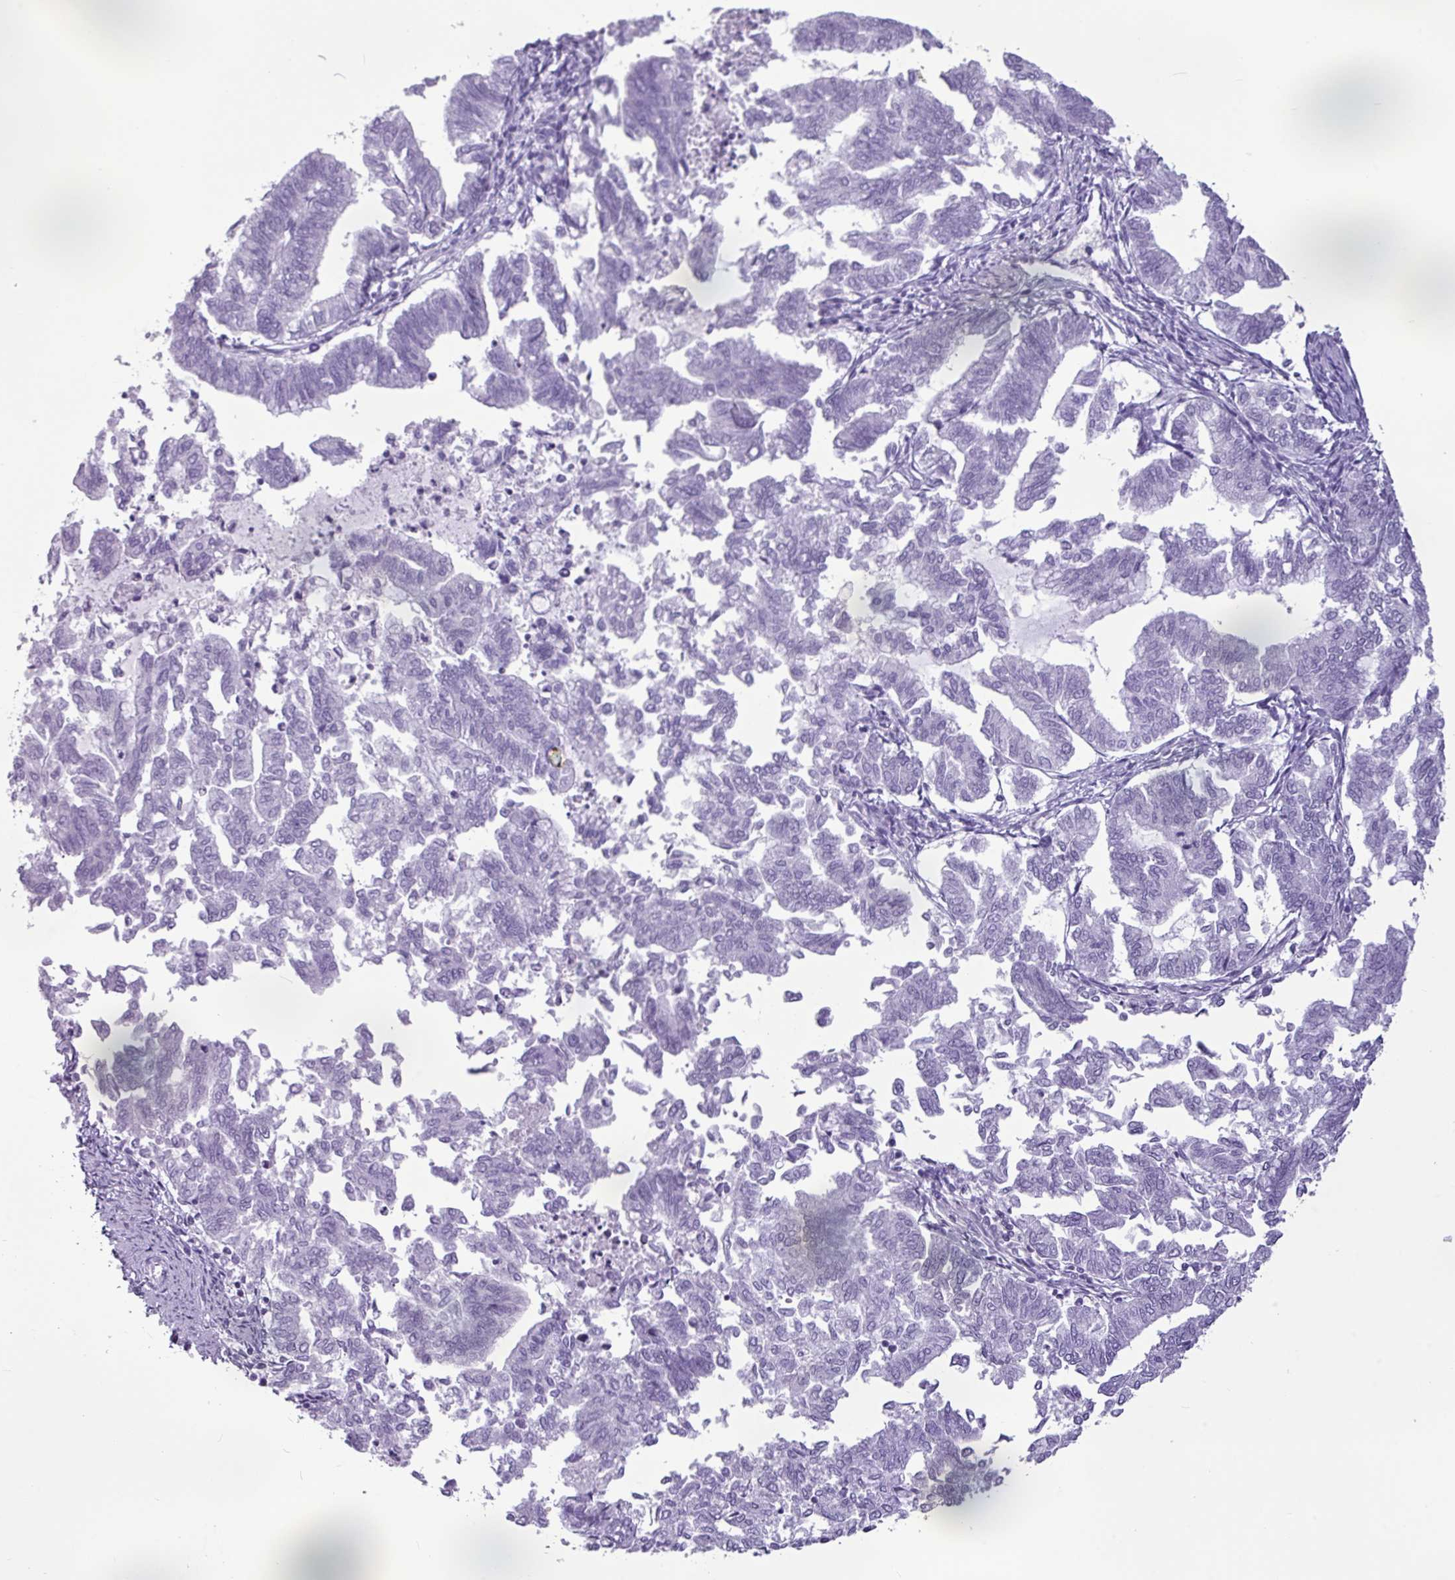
{"staining": {"intensity": "negative", "quantity": "none", "location": "none"}, "tissue": "endometrial cancer", "cell_type": "Tumor cells", "image_type": "cancer", "snomed": [{"axis": "morphology", "description": "Adenocarcinoma, NOS"}, {"axis": "topography", "description": "Endometrium"}], "caption": "Tumor cells show no significant protein positivity in endometrial adenocarcinoma.", "gene": "AMY1B", "patient": {"sex": "female", "age": 79}}